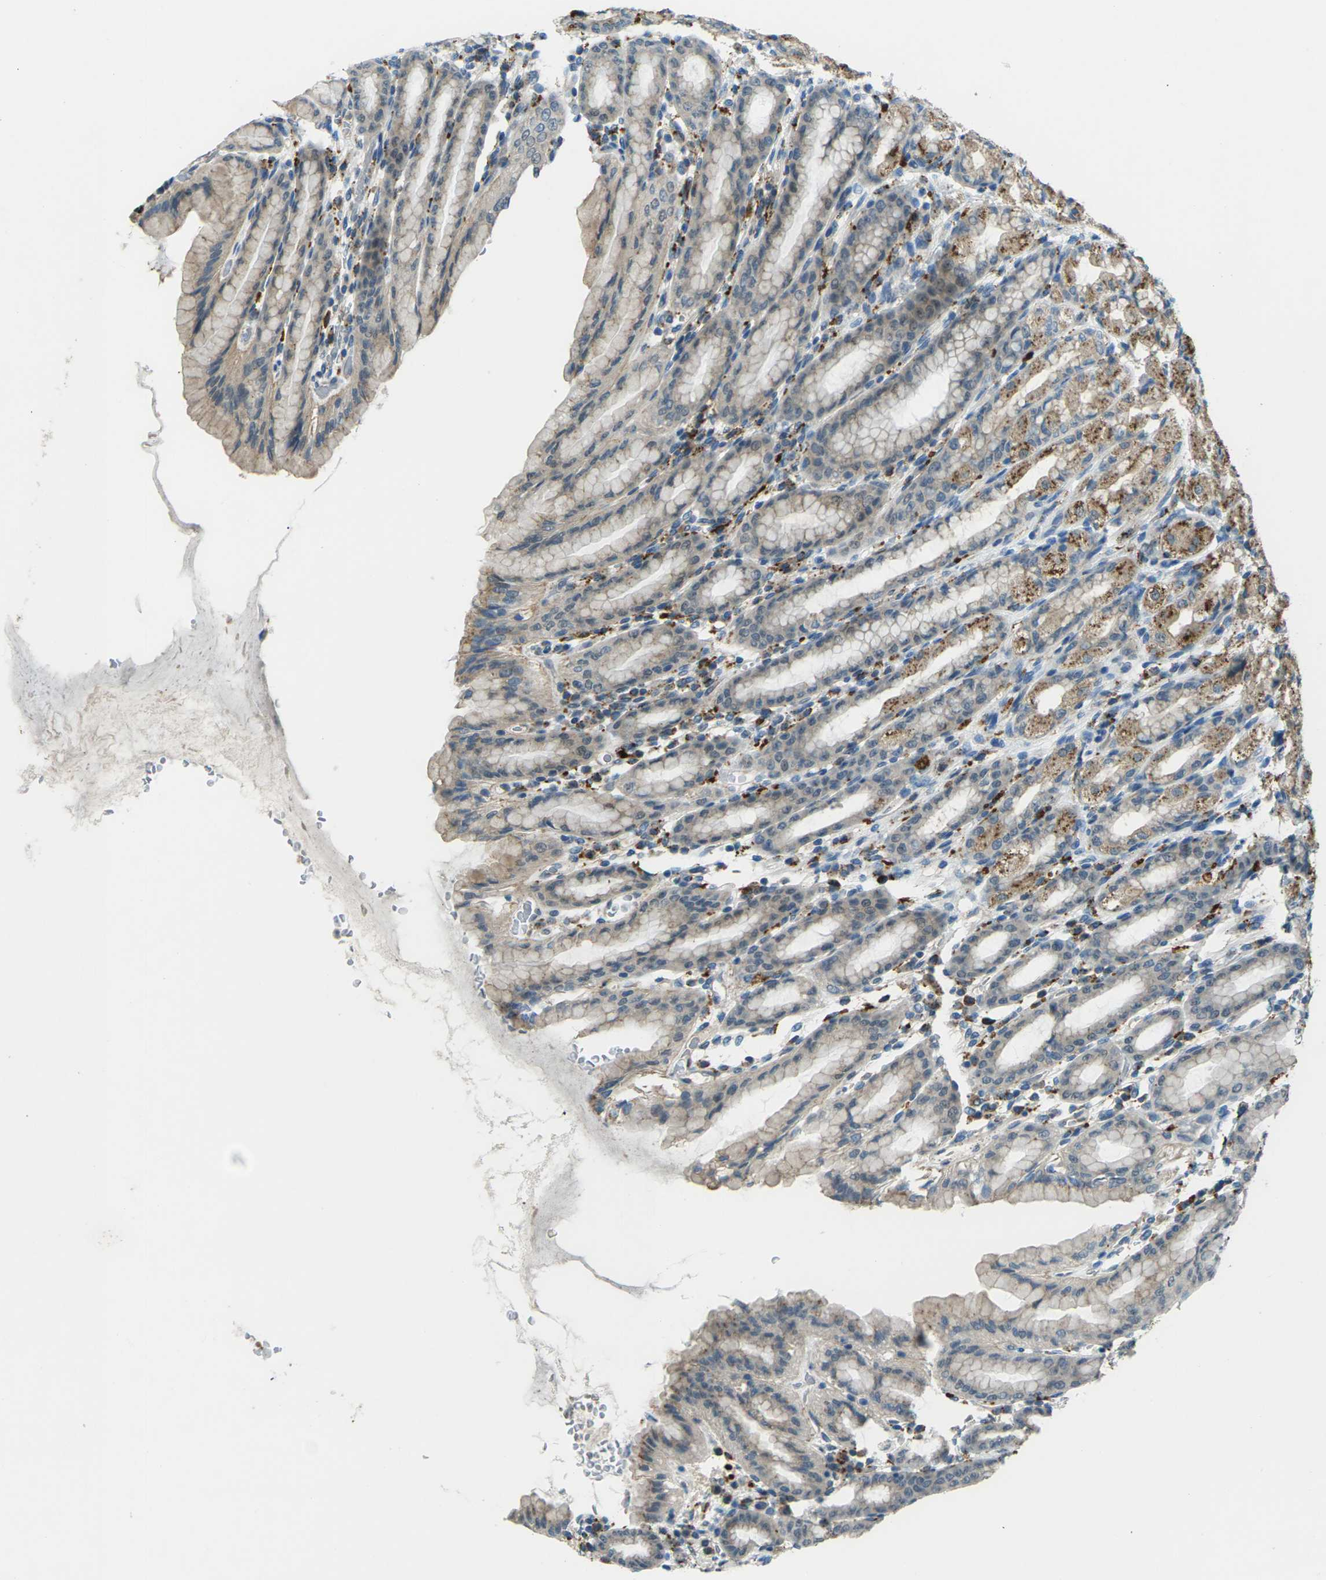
{"staining": {"intensity": "moderate", "quantity": "25%-75%", "location": "cytoplasmic/membranous"}, "tissue": "stomach", "cell_type": "Glandular cells", "image_type": "normal", "snomed": [{"axis": "morphology", "description": "Normal tissue, NOS"}, {"axis": "topography", "description": "Stomach, upper"}], "caption": "Immunohistochemical staining of benign stomach exhibits 25%-75% levels of moderate cytoplasmic/membranous protein expression in about 25%-75% of glandular cells. (Brightfield microscopy of DAB IHC at high magnification).", "gene": "SLC31A2", "patient": {"sex": "male", "age": 68}}